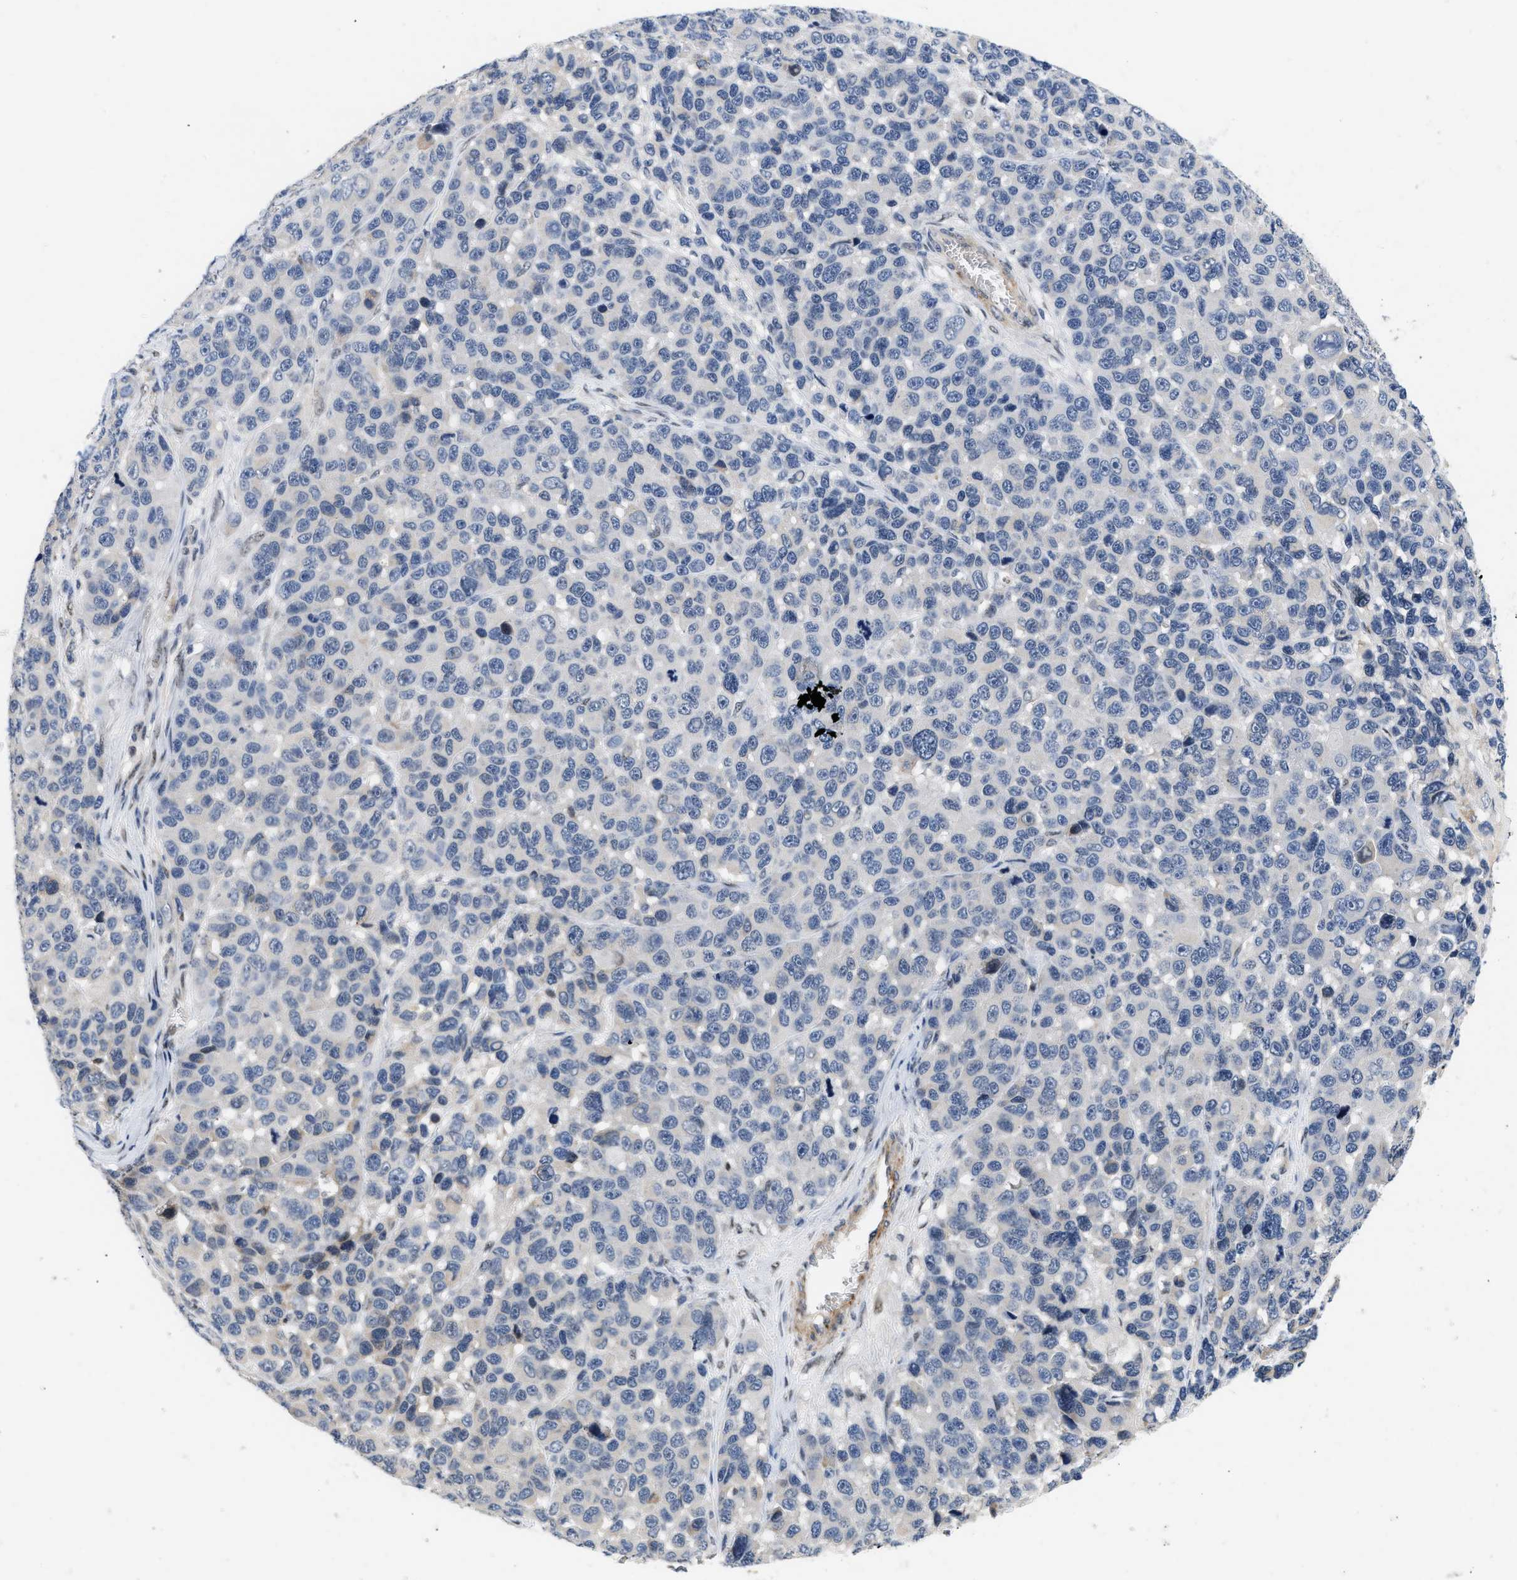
{"staining": {"intensity": "negative", "quantity": "none", "location": "none"}, "tissue": "melanoma", "cell_type": "Tumor cells", "image_type": "cancer", "snomed": [{"axis": "morphology", "description": "Malignant melanoma, NOS"}, {"axis": "topography", "description": "Skin"}], "caption": "The image exhibits no significant positivity in tumor cells of melanoma.", "gene": "VIP", "patient": {"sex": "male", "age": 53}}